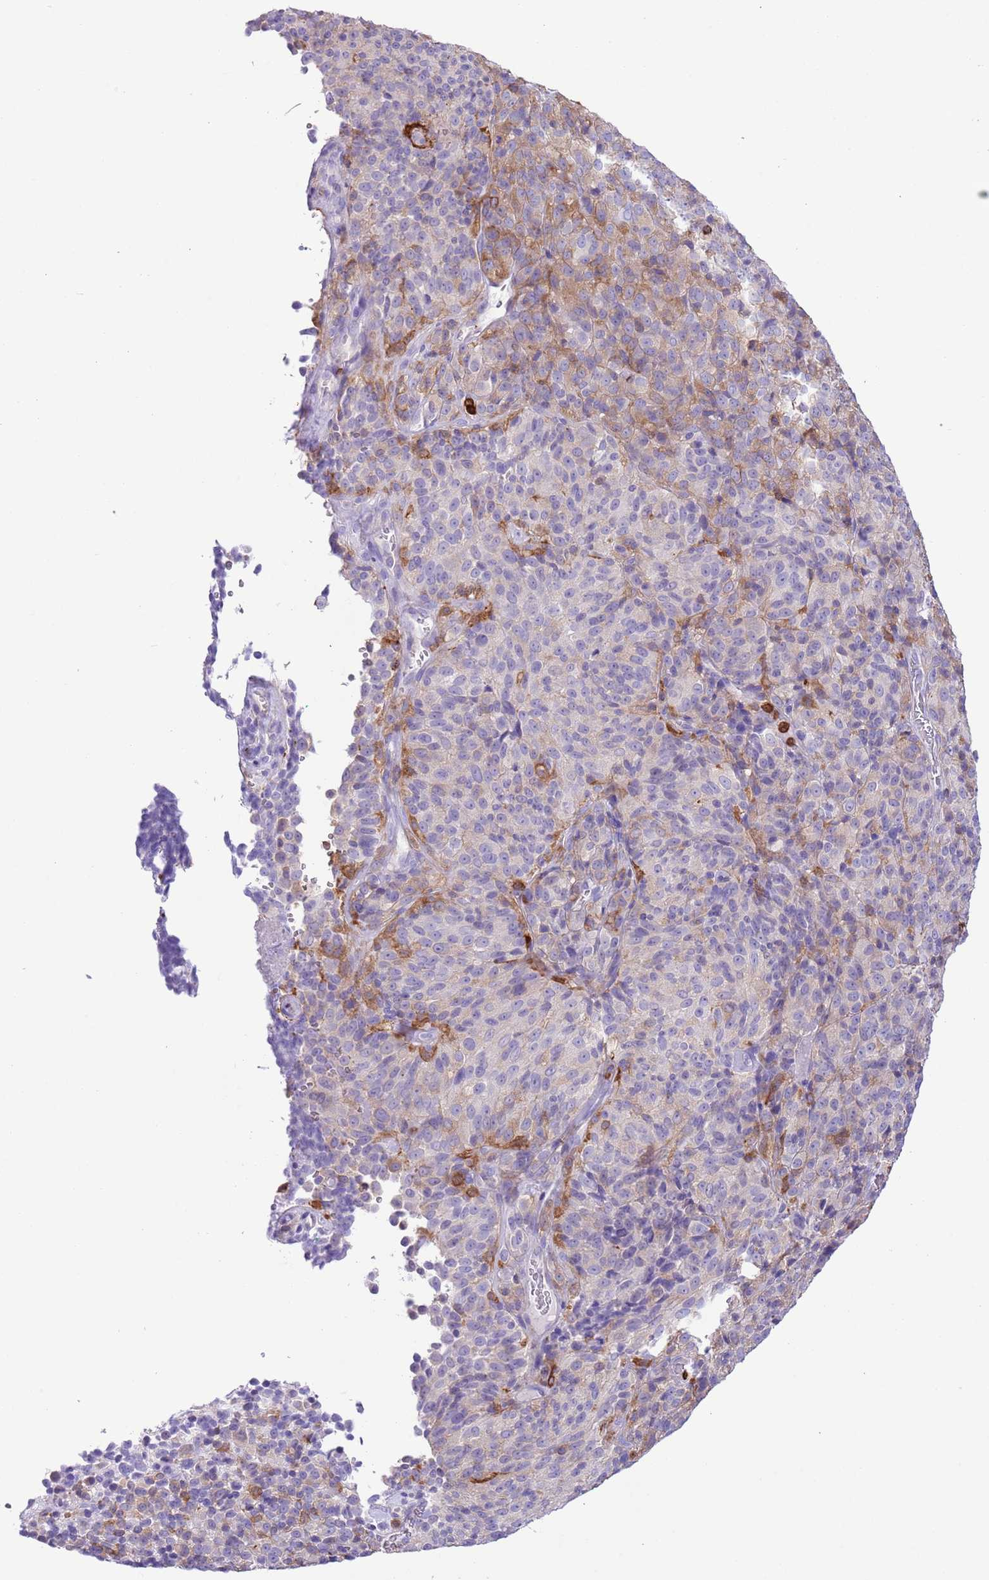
{"staining": {"intensity": "weak", "quantity": "<25%", "location": "cytoplasmic/membranous"}, "tissue": "melanoma", "cell_type": "Tumor cells", "image_type": "cancer", "snomed": [{"axis": "morphology", "description": "Malignant melanoma, Metastatic site"}, {"axis": "topography", "description": "Brain"}], "caption": "A micrograph of human melanoma is negative for staining in tumor cells.", "gene": "EFHD2", "patient": {"sex": "female", "age": 56}}